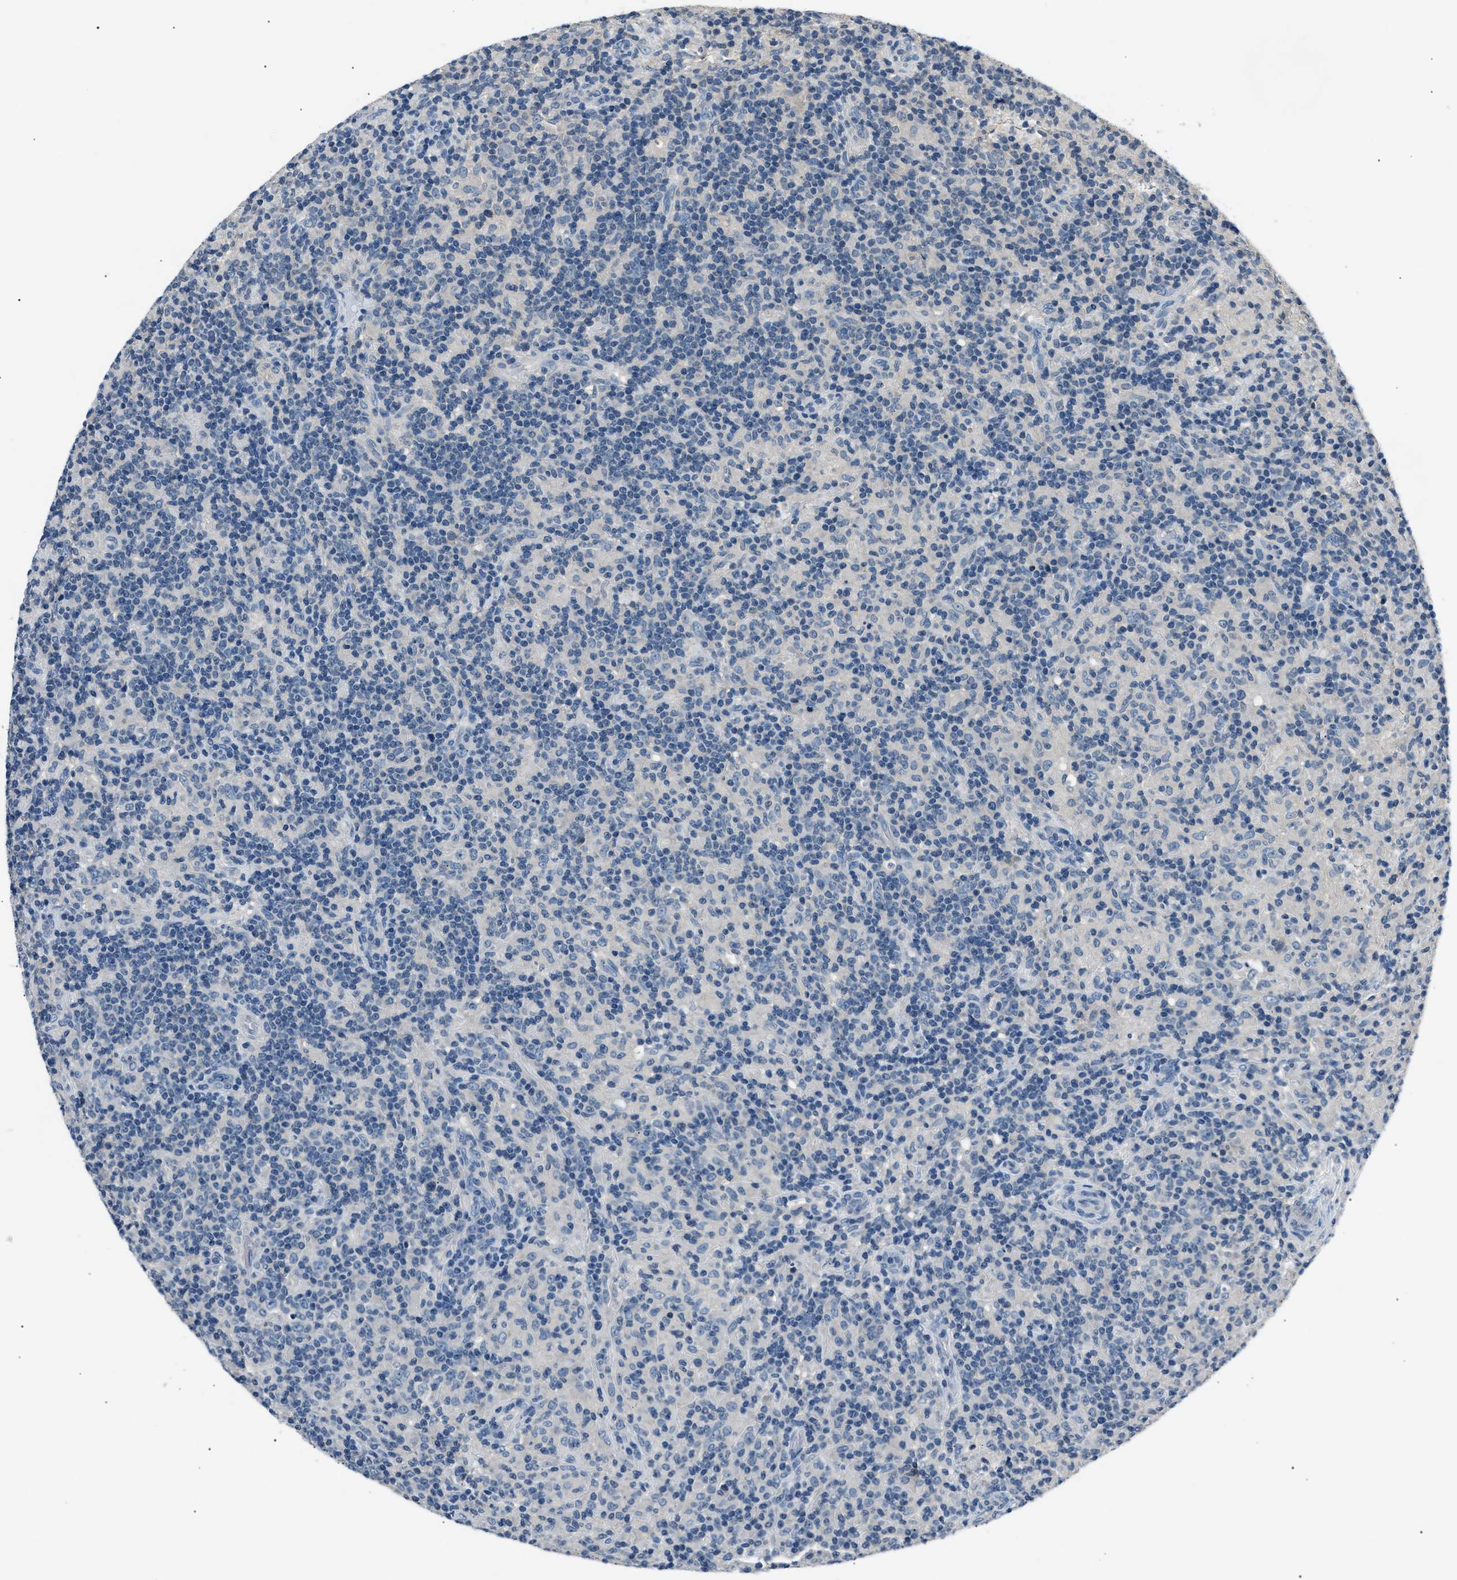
{"staining": {"intensity": "negative", "quantity": "none", "location": "none"}, "tissue": "lymphoma", "cell_type": "Tumor cells", "image_type": "cancer", "snomed": [{"axis": "morphology", "description": "Hodgkin's disease, NOS"}, {"axis": "topography", "description": "Lymph node"}], "caption": "High magnification brightfield microscopy of lymphoma stained with DAB (brown) and counterstained with hematoxylin (blue): tumor cells show no significant staining. (Immunohistochemistry, brightfield microscopy, high magnification).", "gene": "INHA", "patient": {"sex": "male", "age": 70}}